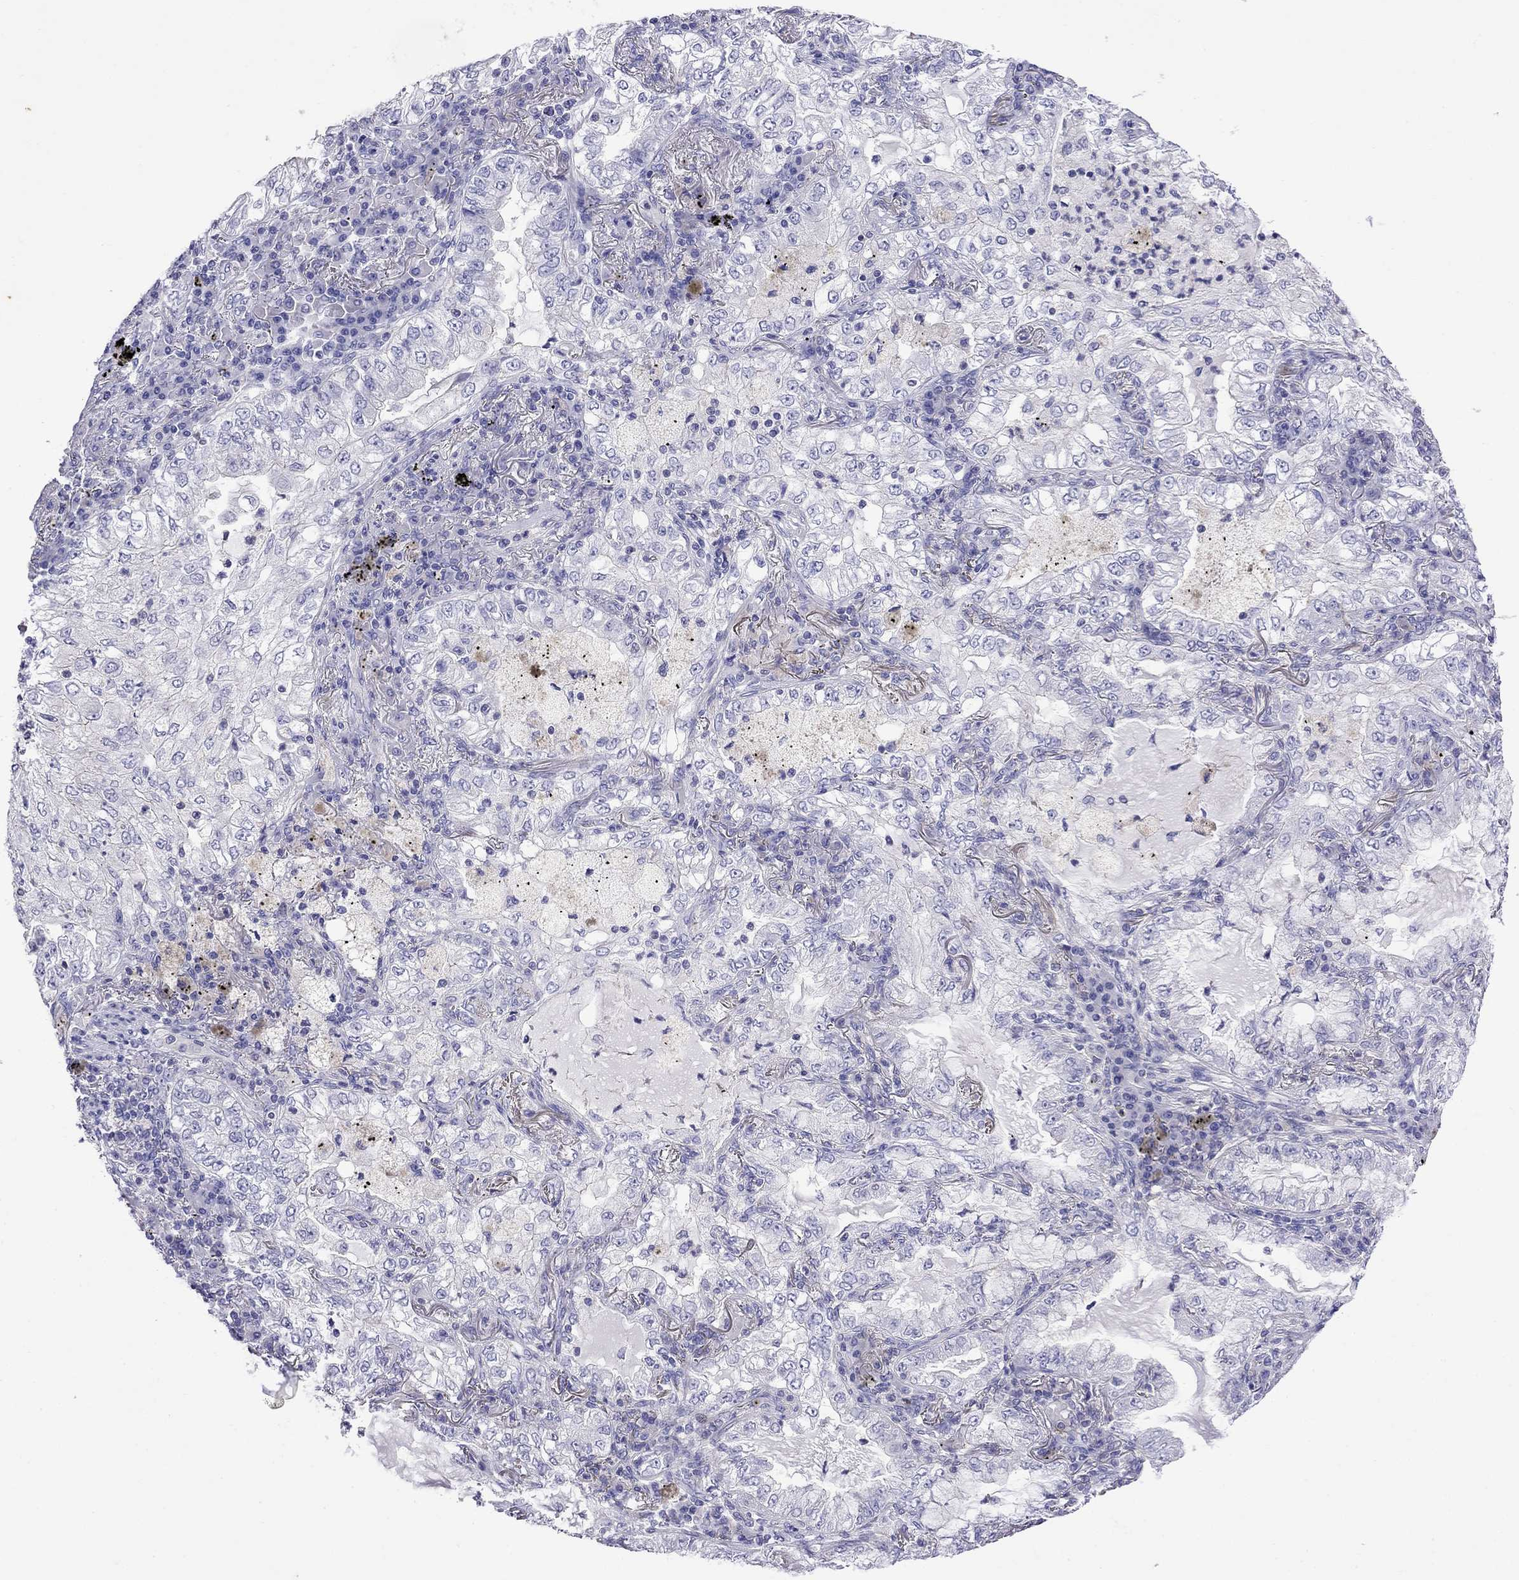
{"staining": {"intensity": "negative", "quantity": "none", "location": "none"}, "tissue": "lung cancer", "cell_type": "Tumor cells", "image_type": "cancer", "snomed": [{"axis": "morphology", "description": "Adenocarcinoma, NOS"}, {"axis": "topography", "description": "Lung"}], "caption": "A histopathology image of human lung cancer (adenocarcinoma) is negative for staining in tumor cells.", "gene": "STAR", "patient": {"sex": "female", "age": 73}}